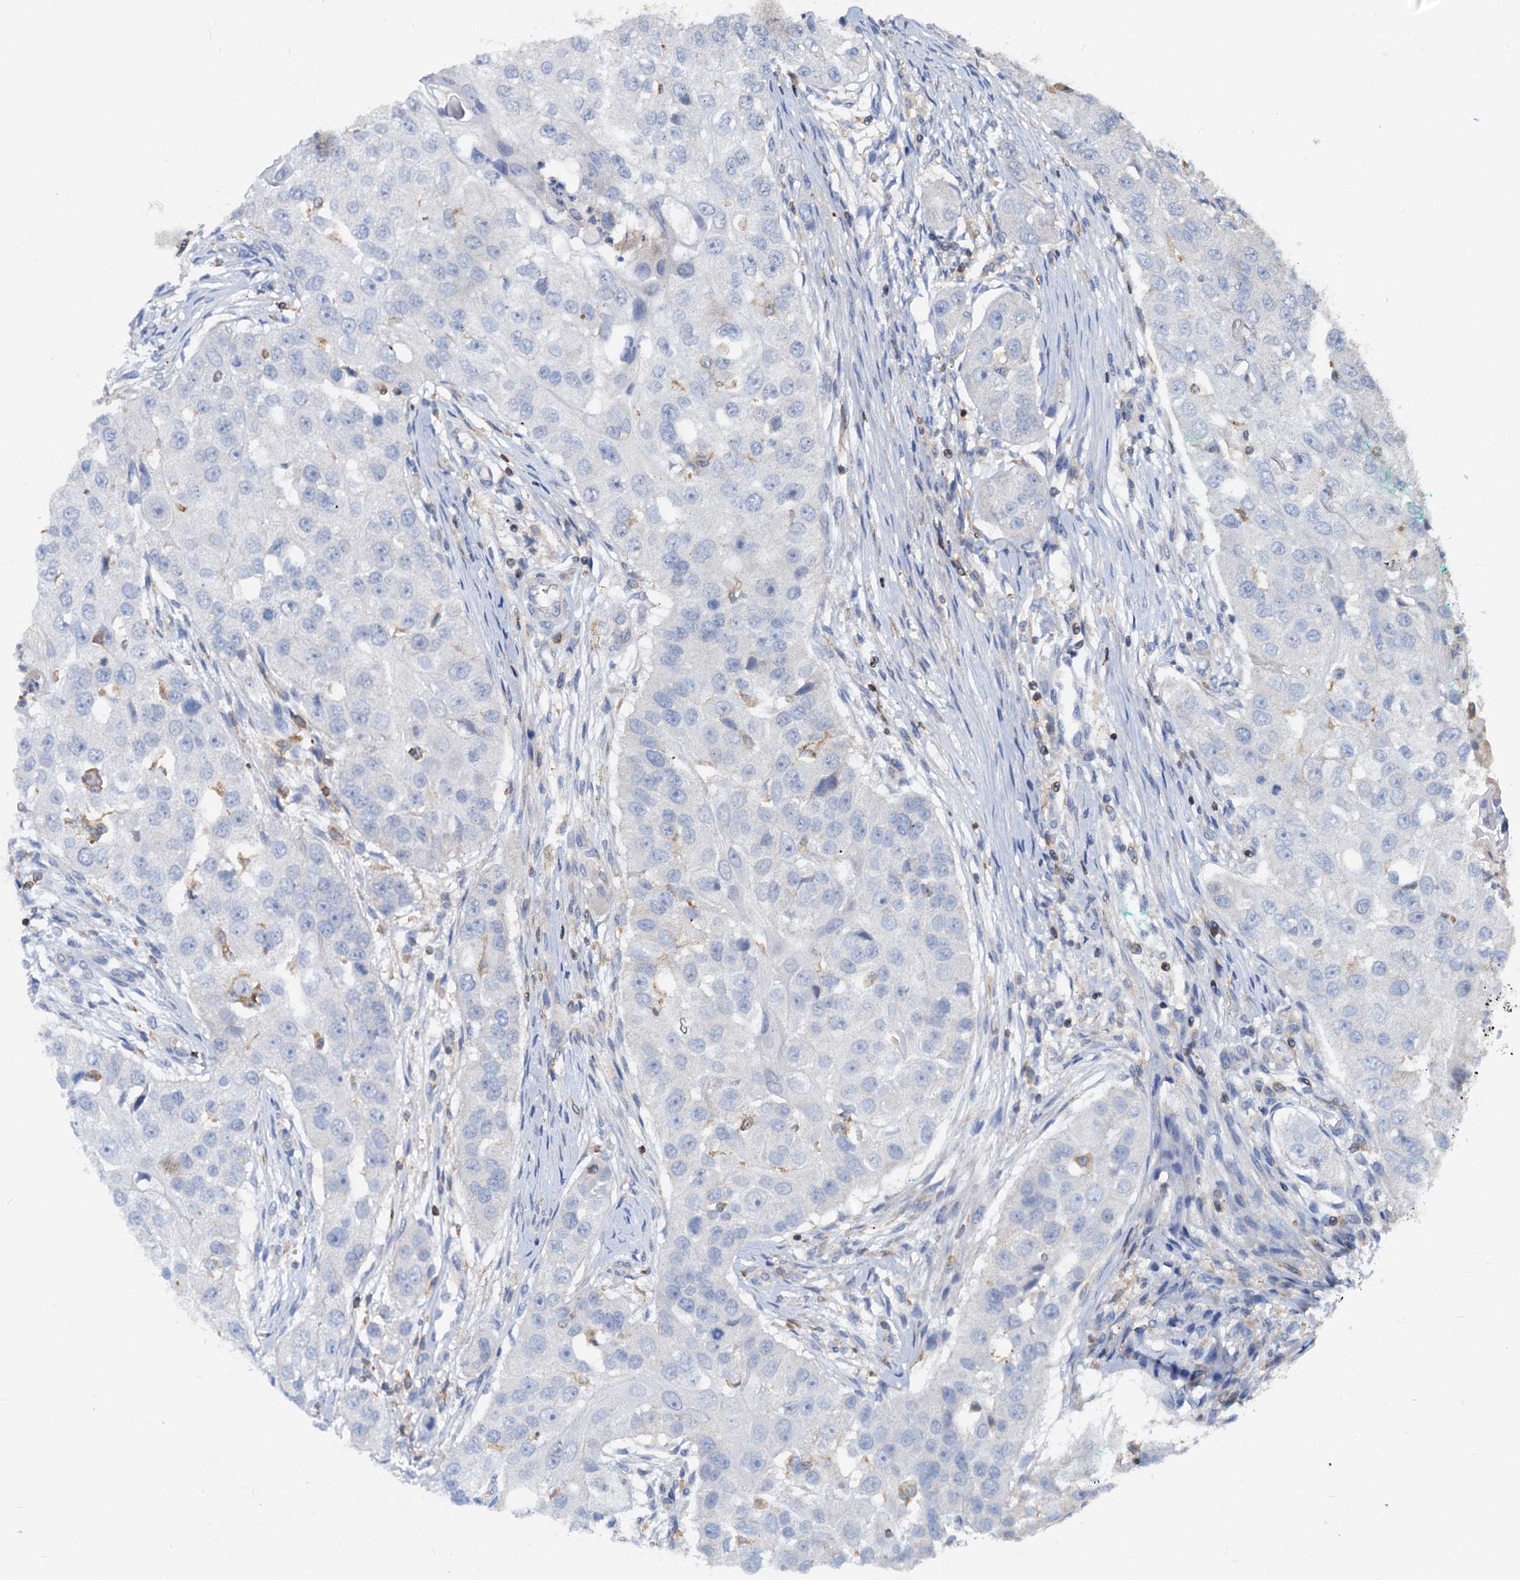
{"staining": {"intensity": "negative", "quantity": "none", "location": "none"}, "tissue": "head and neck cancer", "cell_type": "Tumor cells", "image_type": "cancer", "snomed": [{"axis": "morphology", "description": "Normal tissue, NOS"}, {"axis": "morphology", "description": "Squamous cell carcinoma, NOS"}, {"axis": "topography", "description": "Skeletal muscle"}, {"axis": "topography", "description": "Head-Neck"}], "caption": "An image of human head and neck cancer is negative for staining in tumor cells. Brightfield microscopy of immunohistochemistry (IHC) stained with DAB (brown) and hematoxylin (blue), captured at high magnification.", "gene": "LCP2", "patient": {"sex": "male", "age": 51}}